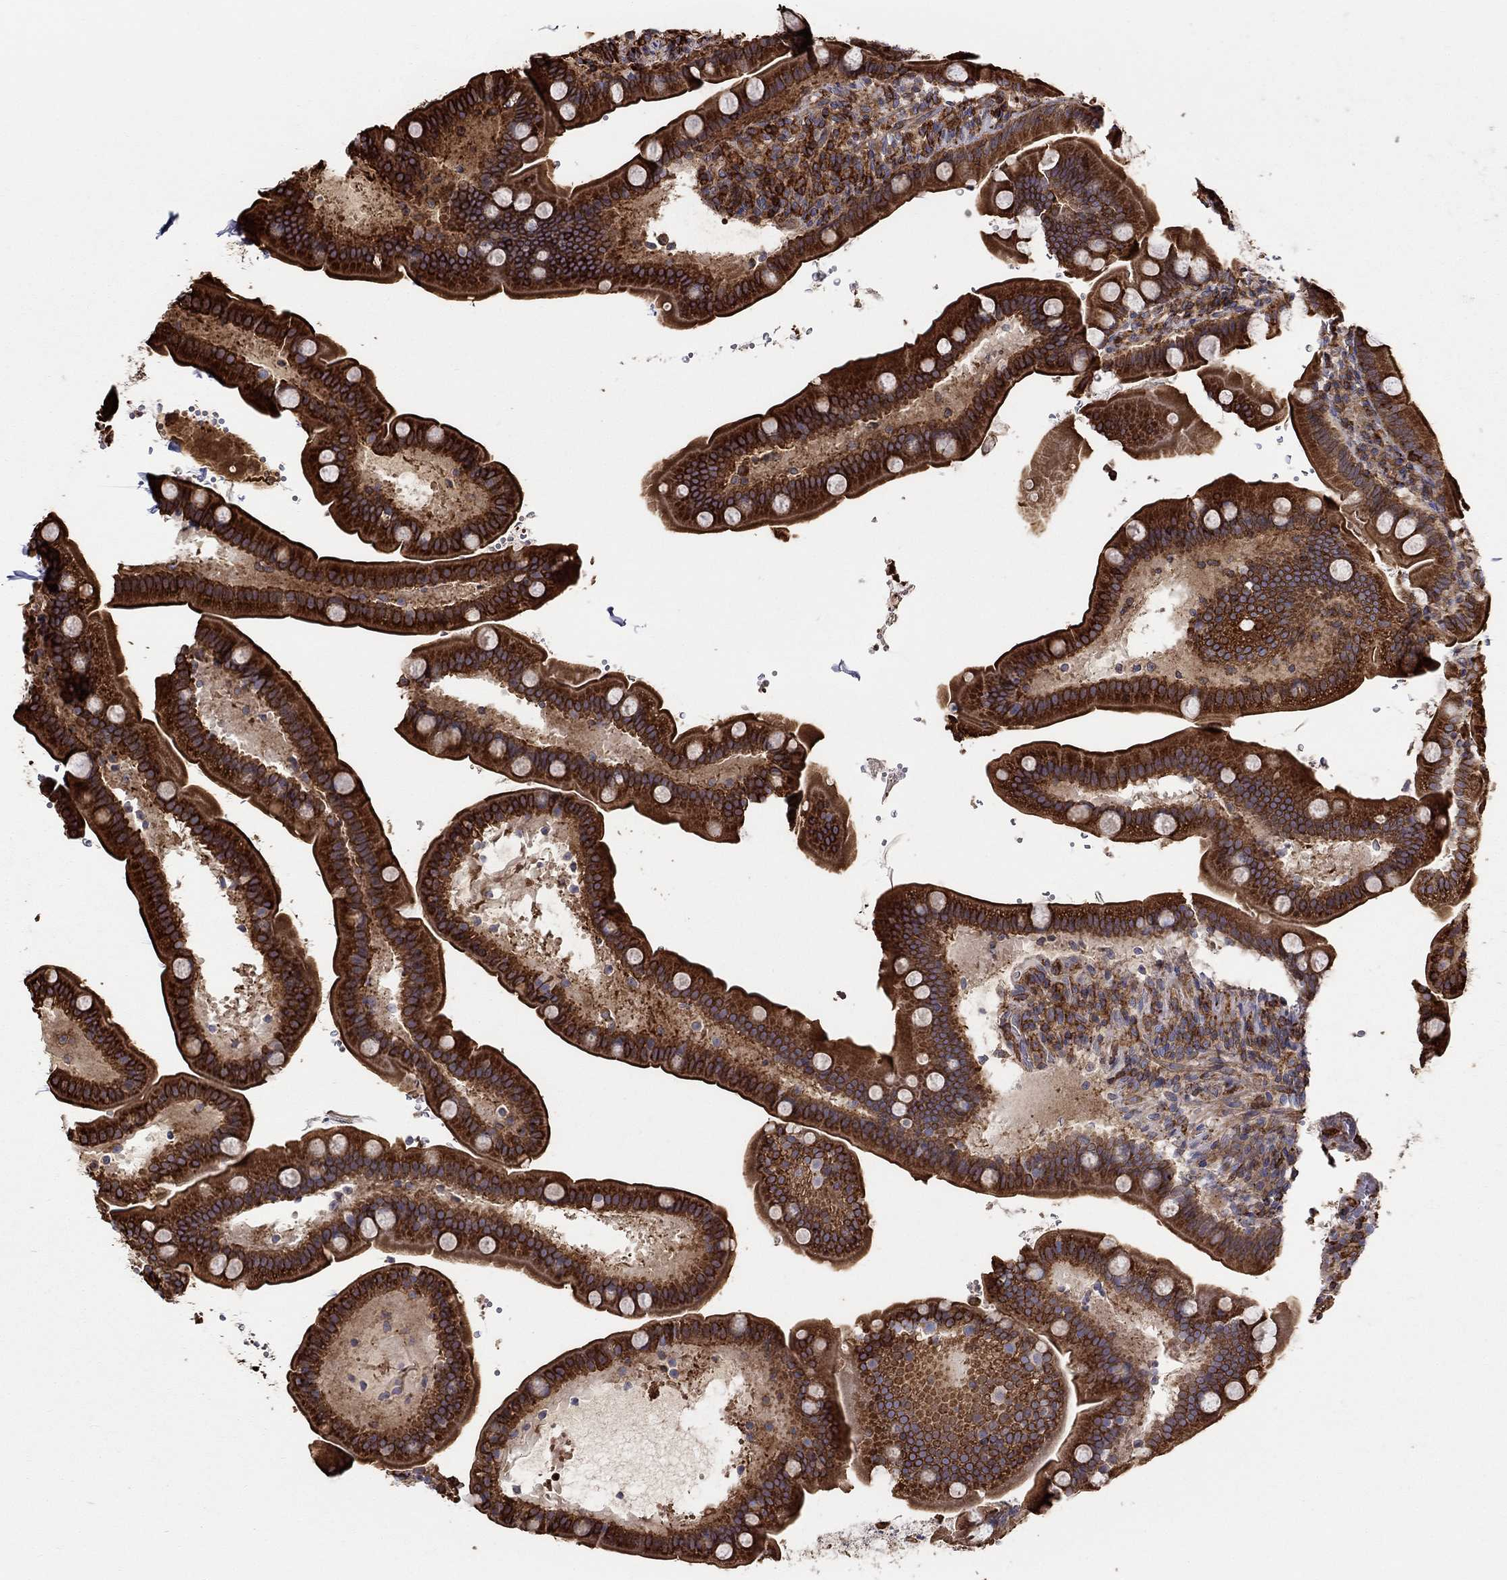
{"staining": {"intensity": "strong", "quantity": ">75%", "location": "cytoplasmic/membranous"}, "tissue": "small intestine", "cell_type": "Glandular cells", "image_type": "normal", "snomed": [{"axis": "morphology", "description": "Normal tissue, NOS"}, {"axis": "topography", "description": "Small intestine"}], "caption": "The histopathology image displays a brown stain indicating the presence of a protein in the cytoplasmic/membranous of glandular cells in small intestine. (IHC, brightfield microscopy, high magnification).", "gene": "NPHP1", "patient": {"sex": "male", "age": 66}}